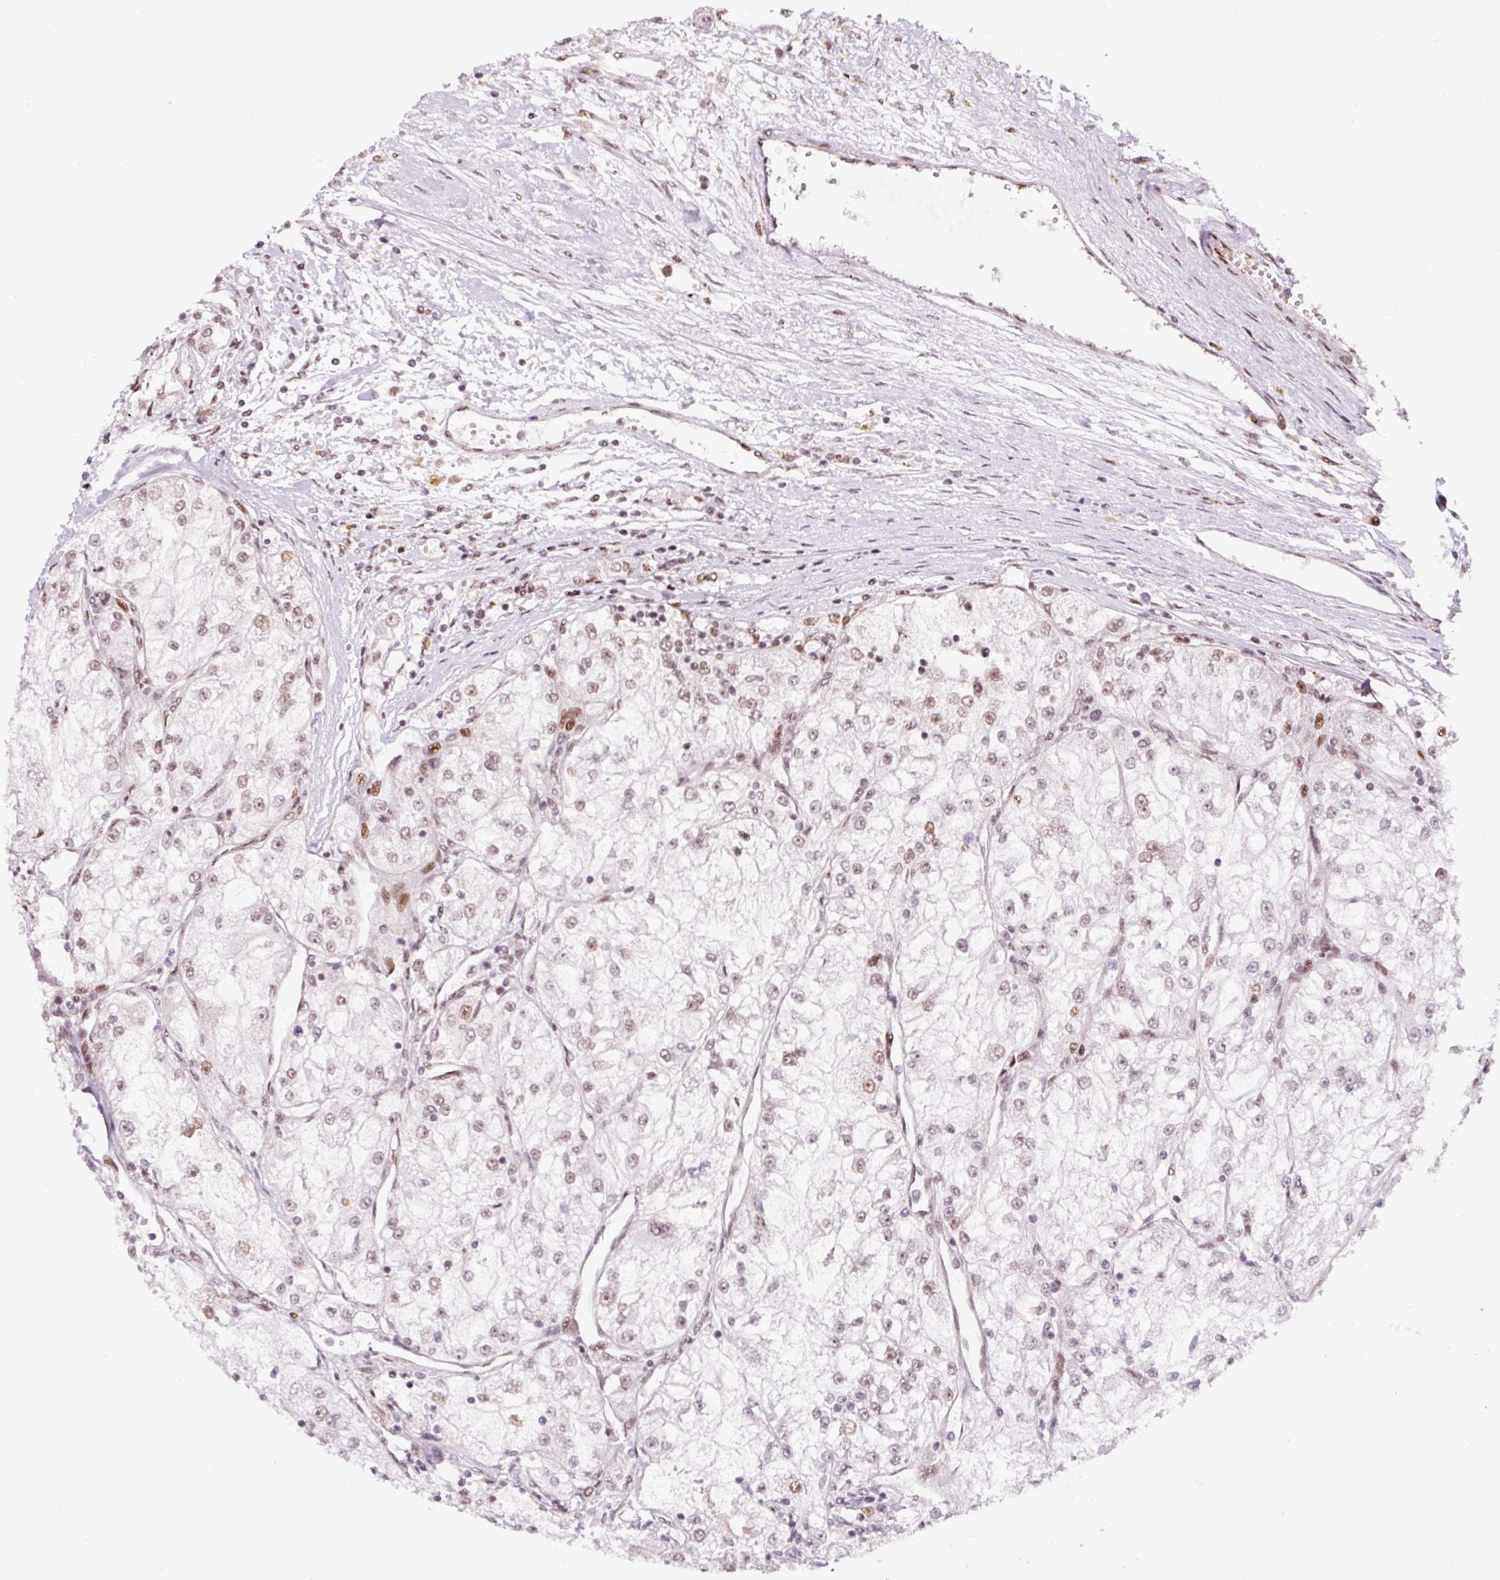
{"staining": {"intensity": "moderate", "quantity": ">75%", "location": "nuclear"}, "tissue": "renal cancer", "cell_type": "Tumor cells", "image_type": "cancer", "snomed": [{"axis": "morphology", "description": "Adenocarcinoma, NOS"}, {"axis": "topography", "description": "Kidney"}], "caption": "A high-resolution histopathology image shows immunohistochemistry staining of renal cancer (adenocarcinoma), which exhibits moderate nuclear staining in approximately >75% of tumor cells.", "gene": "CCNL2", "patient": {"sex": "female", "age": 72}}